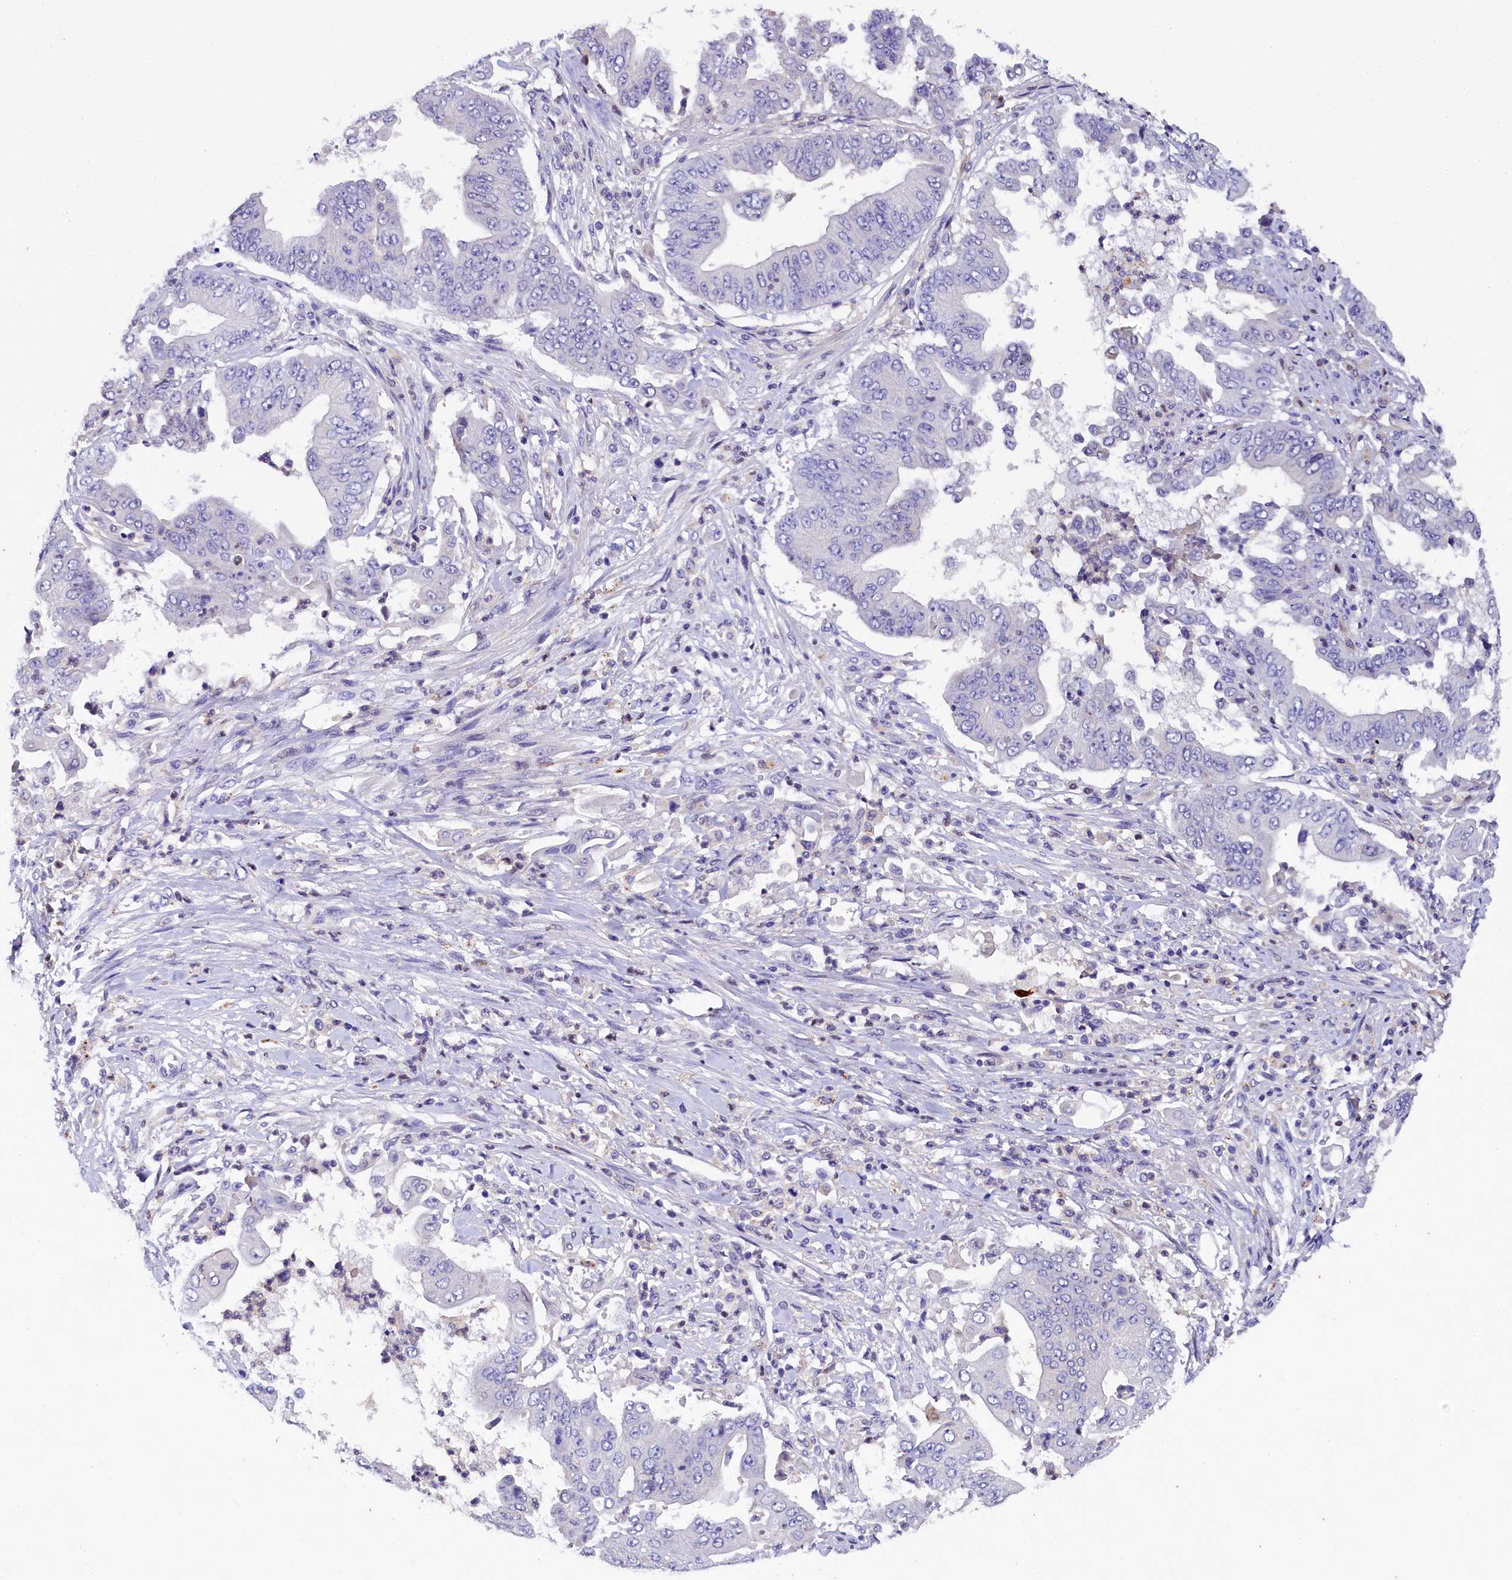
{"staining": {"intensity": "negative", "quantity": "none", "location": "none"}, "tissue": "pancreatic cancer", "cell_type": "Tumor cells", "image_type": "cancer", "snomed": [{"axis": "morphology", "description": "Adenocarcinoma, NOS"}, {"axis": "topography", "description": "Pancreas"}], "caption": "Immunohistochemistry of human pancreatic cancer (adenocarcinoma) demonstrates no expression in tumor cells. The staining is performed using DAB brown chromogen with nuclei counter-stained in using hematoxylin.", "gene": "TGDS", "patient": {"sex": "female", "age": 77}}